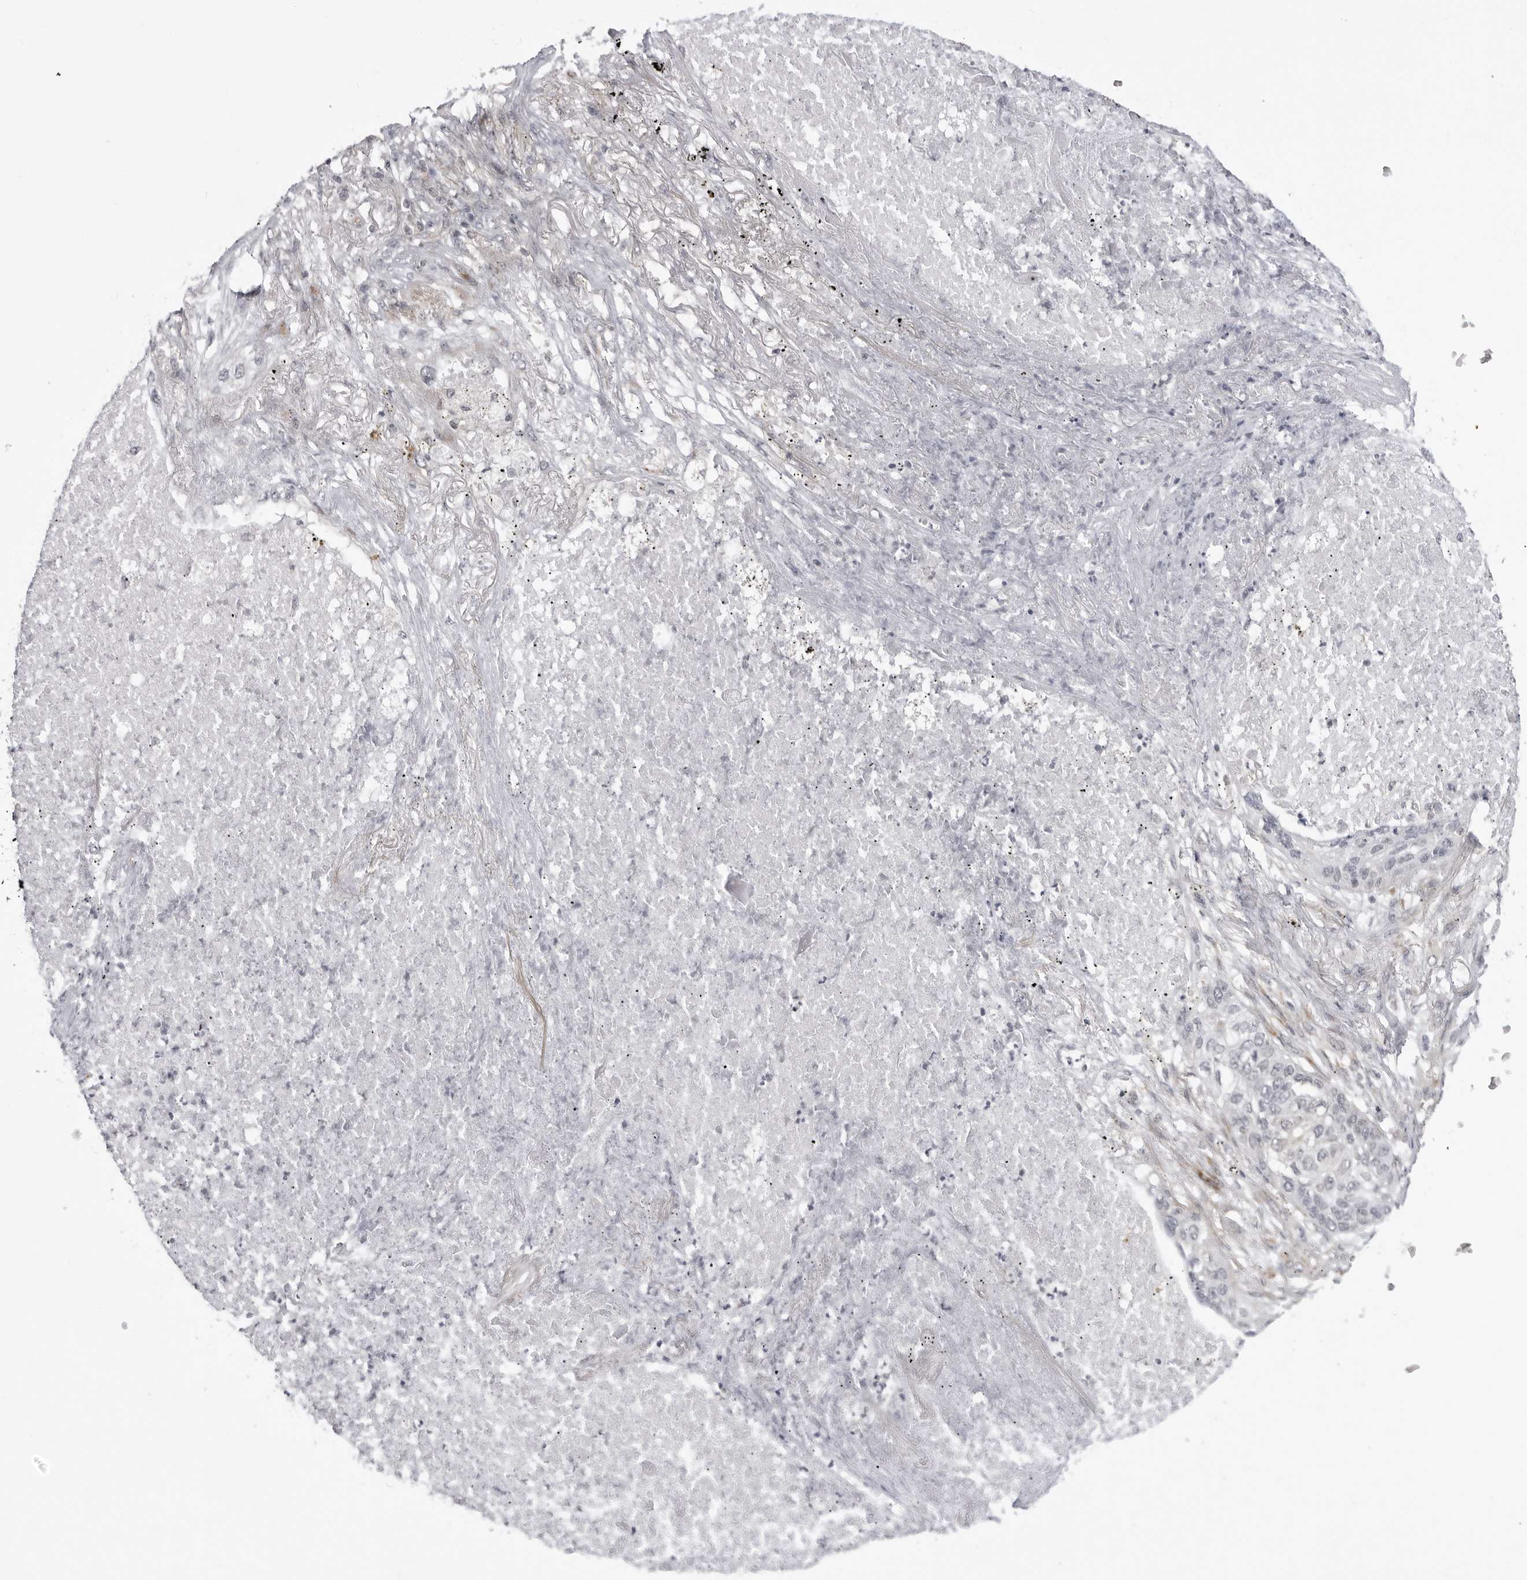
{"staining": {"intensity": "weak", "quantity": "<25%", "location": "cytoplasmic/membranous"}, "tissue": "lung cancer", "cell_type": "Tumor cells", "image_type": "cancer", "snomed": [{"axis": "morphology", "description": "Squamous cell carcinoma, NOS"}, {"axis": "topography", "description": "Lung"}], "caption": "The histopathology image reveals no significant positivity in tumor cells of squamous cell carcinoma (lung).", "gene": "ADAMTS5", "patient": {"sex": "female", "age": 63}}